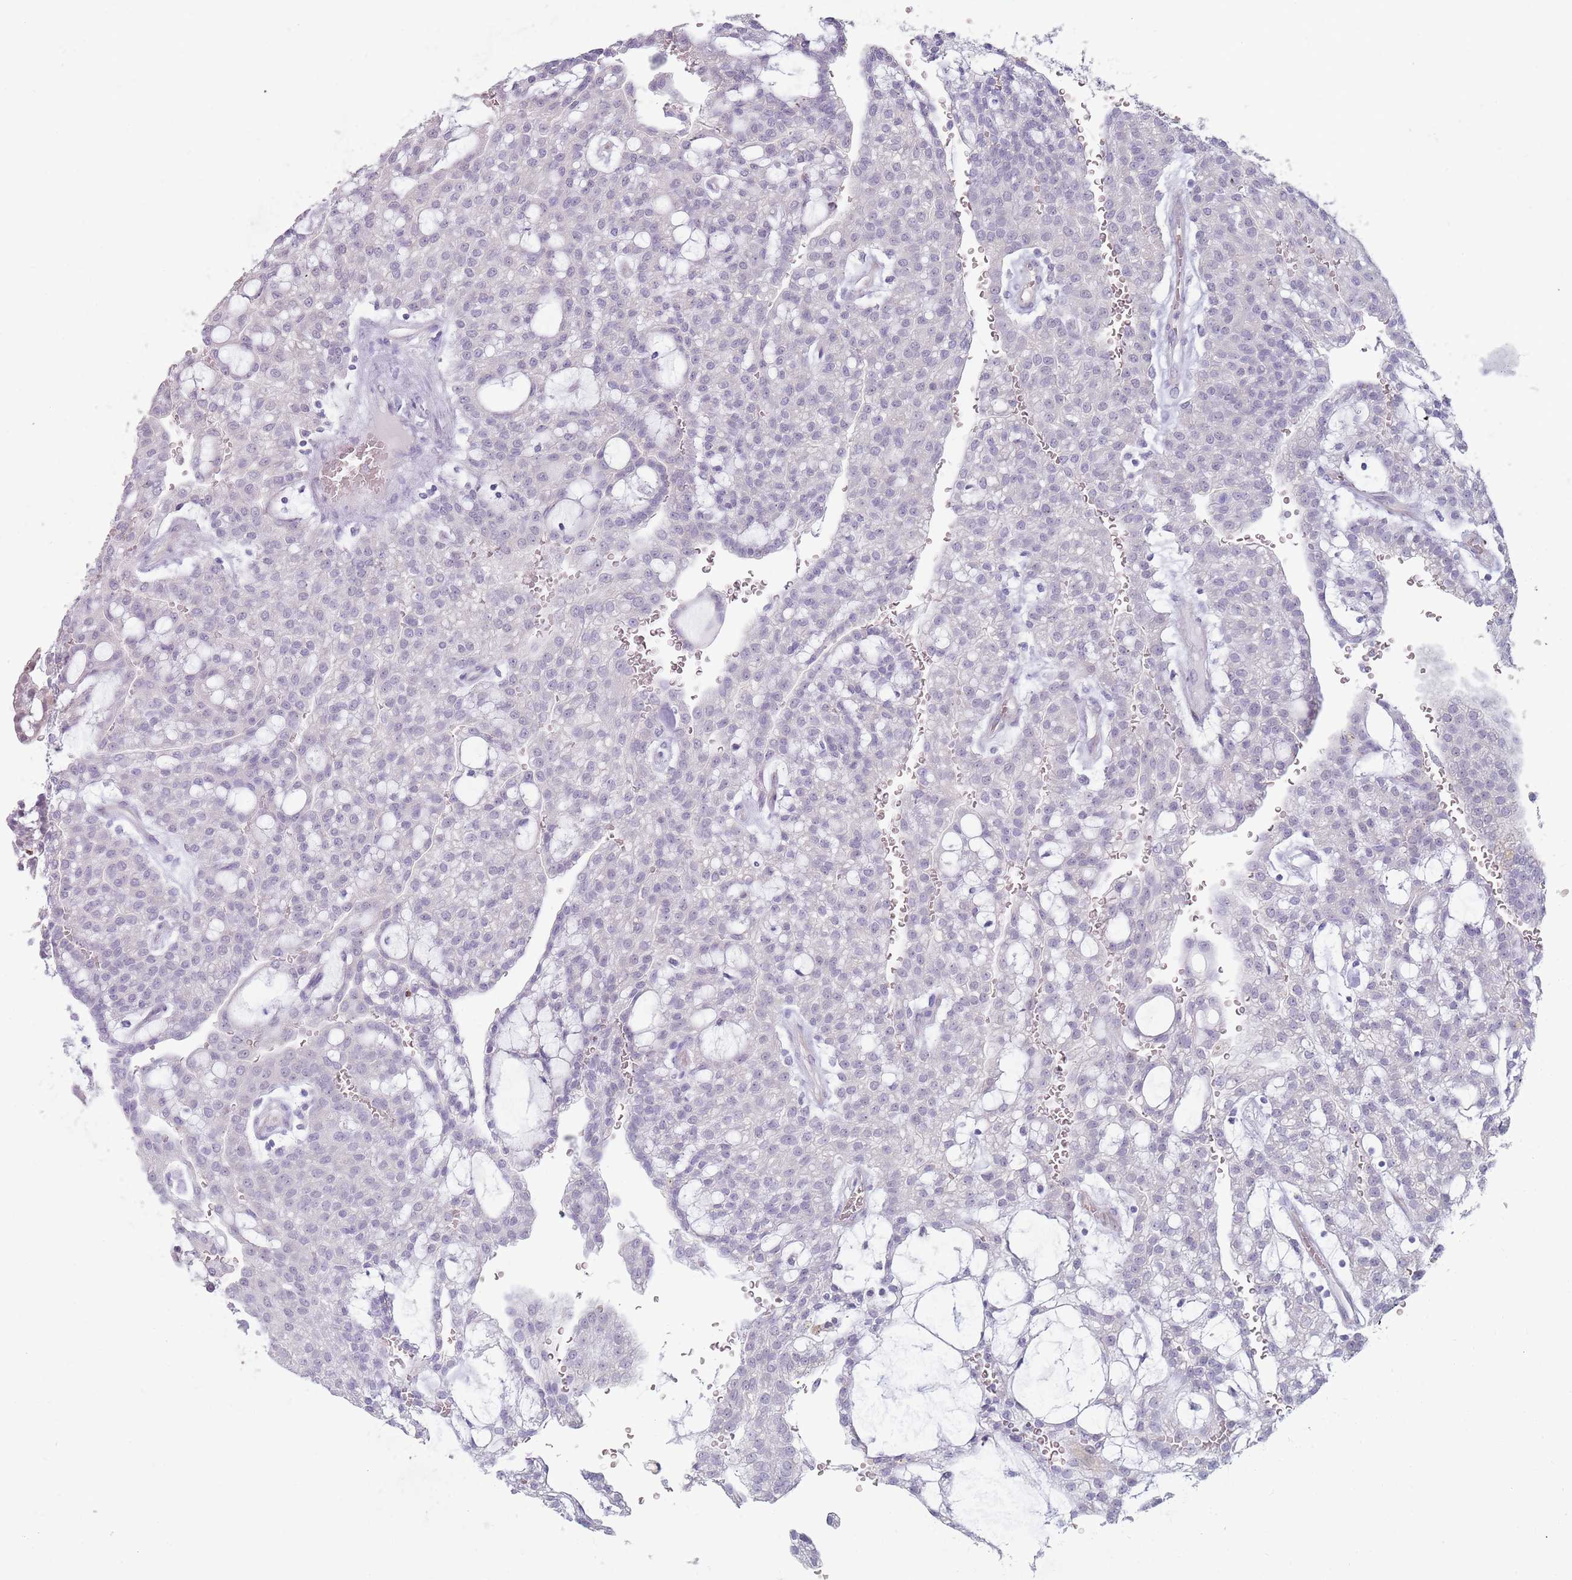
{"staining": {"intensity": "negative", "quantity": "none", "location": "none"}, "tissue": "renal cancer", "cell_type": "Tumor cells", "image_type": "cancer", "snomed": [{"axis": "morphology", "description": "Adenocarcinoma, NOS"}, {"axis": "topography", "description": "Kidney"}], "caption": "Immunohistochemistry photomicrograph of neoplastic tissue: renal cancer (adenocarcinoma) stained with DAB (3,3'-diaminobenzidine) displays no significant protein expression in tumor cells. Brightfield microscopy of IHC stained with DAB (brown) and hematoxylin (blue), captured at high magnification.", "gene": "DXO", "patient": {"sex": "male", "age": 63}}